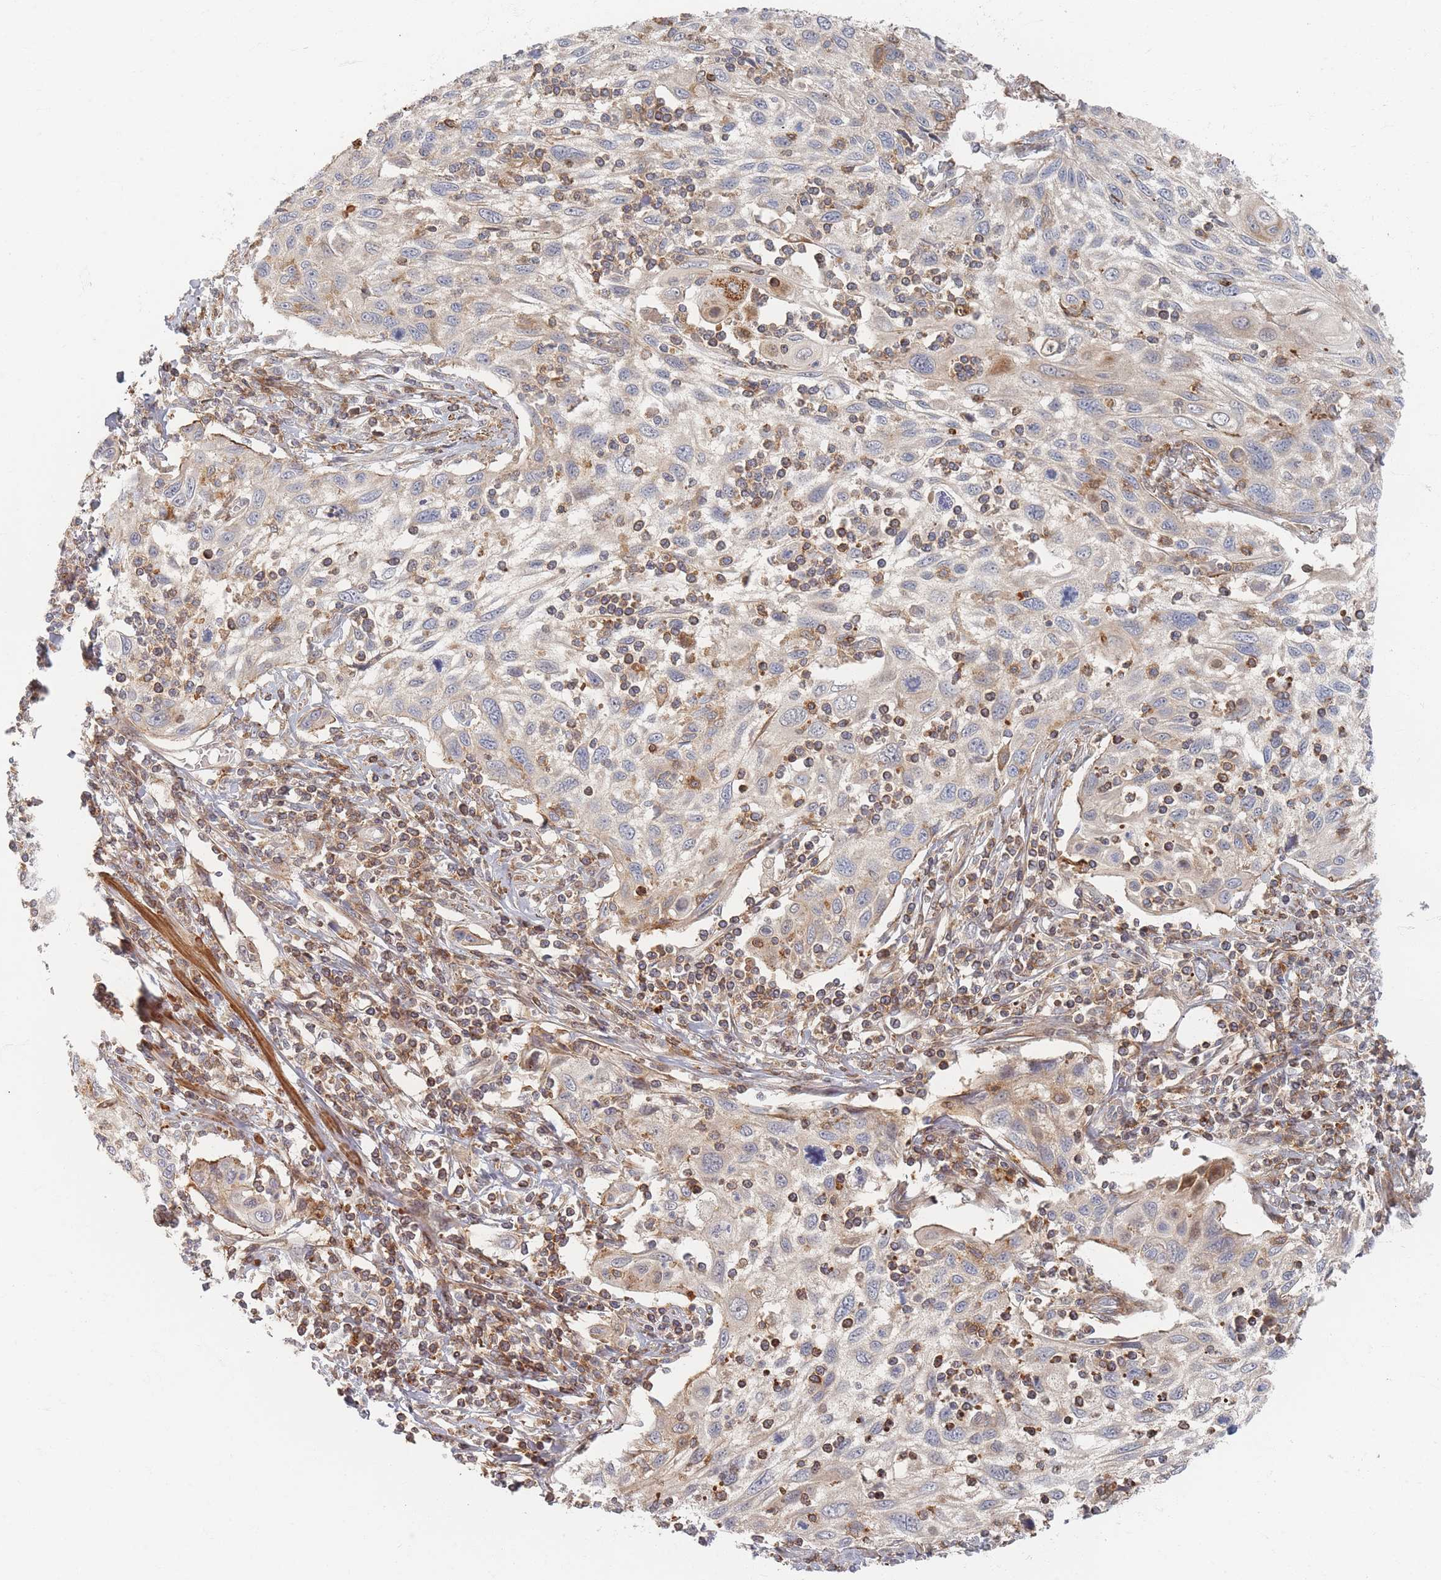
{"staining": {"intensity": "weak", "quantity": "25%-75%", "location": "cytoplasmic/membranous"}, "tissue": "cervical cancer", "cell_type": "Tumor cells", "image_type": "cancer", "snomed": [{"axis": "morphology", "description": "Squamous cell carcinoma, NOS"}, {"axis": "topography", "description": "Cervix"}], "caption": "Weak cytoplasmic/membranous expression for a protein is identified in approximately 25%-75% of tumor cells of squamous cell carcinoma (cervical) using IHC.", "gene": "ZNF852", "patient": {"sex": "female", "age": 70}}